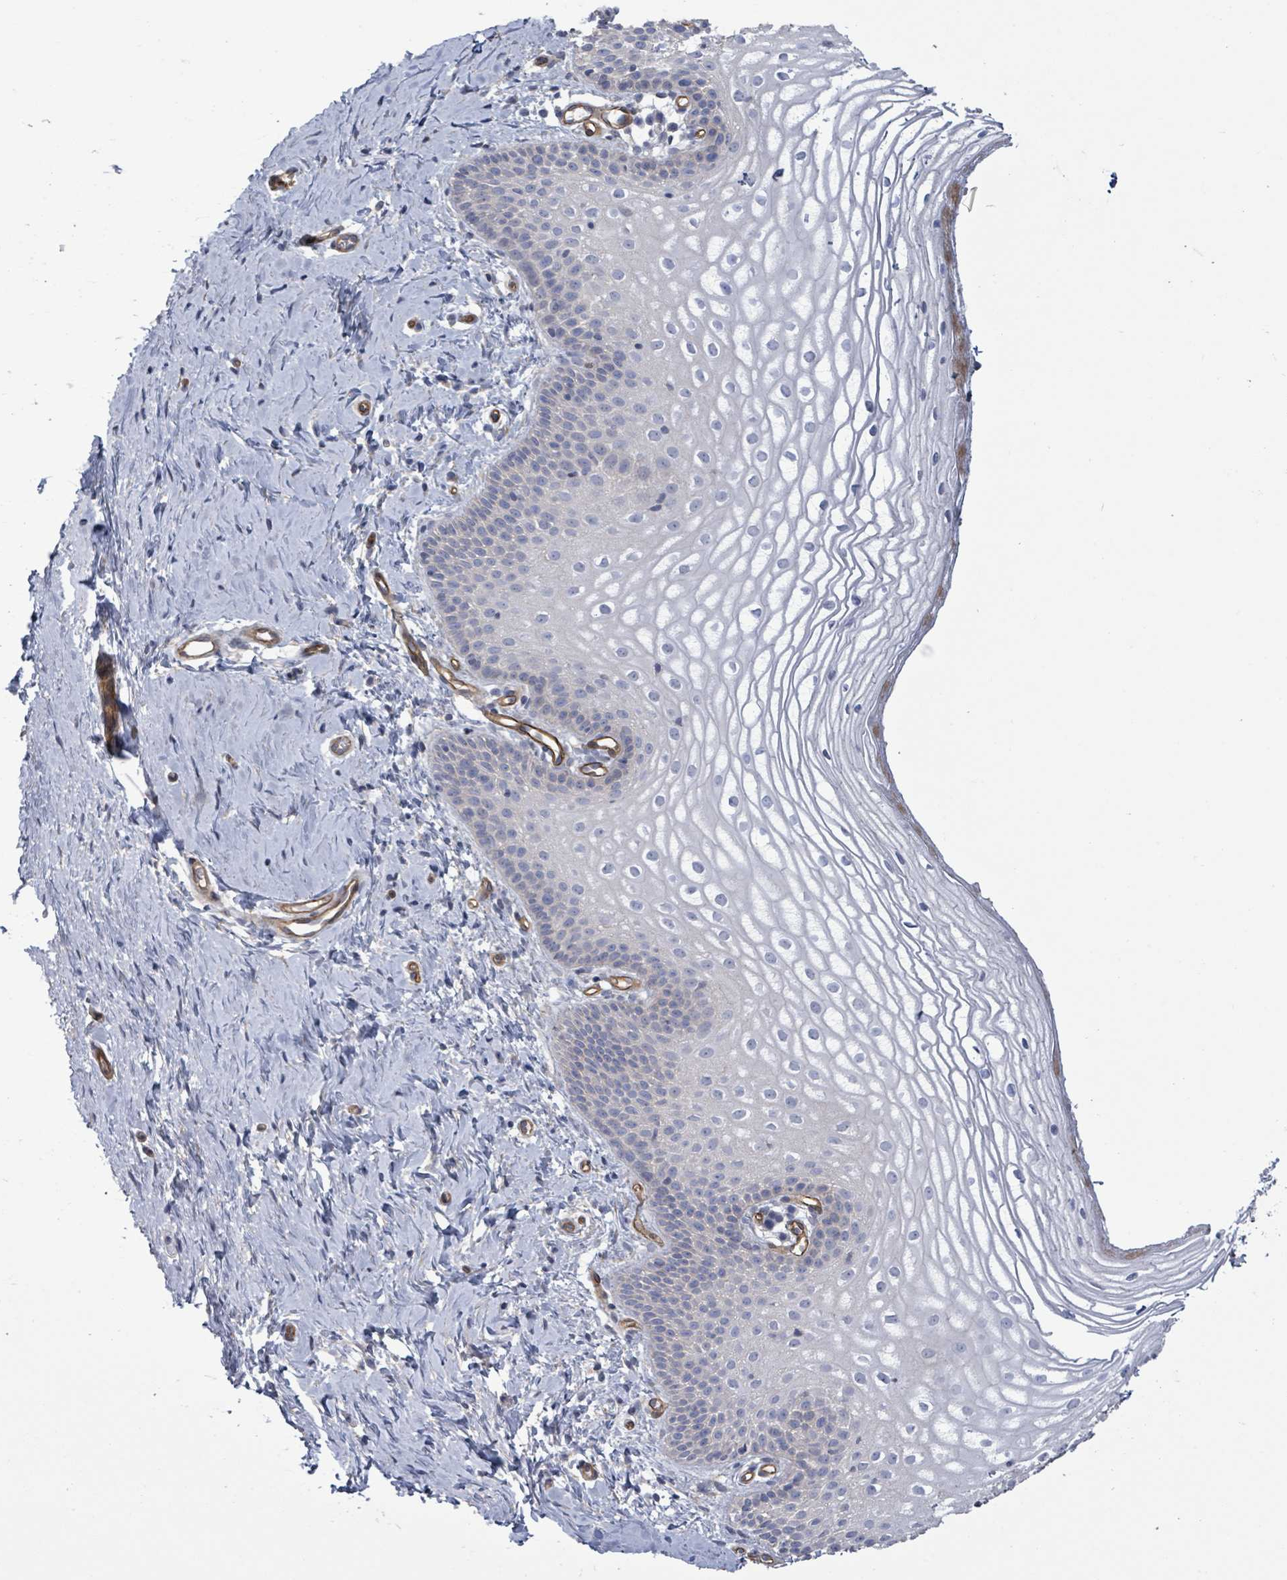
{"staining": {"intensity": "negative", "quantity": "none", "location": "none"}, "tissue": "vagina", "cell_type": "Squamous epithelial cells", "image_type": "normal", "snomed": [{"axis": "morphology", "description": "Normal tissue, NOS"}, {"axis": "topography", "description": "Vagina"}], "caption": "Histopathology image shows no protein expression in squamous epithelial cells of benign vagina.", "gene": "KANK3", "patient": {"sex": "female", "age": 56}}